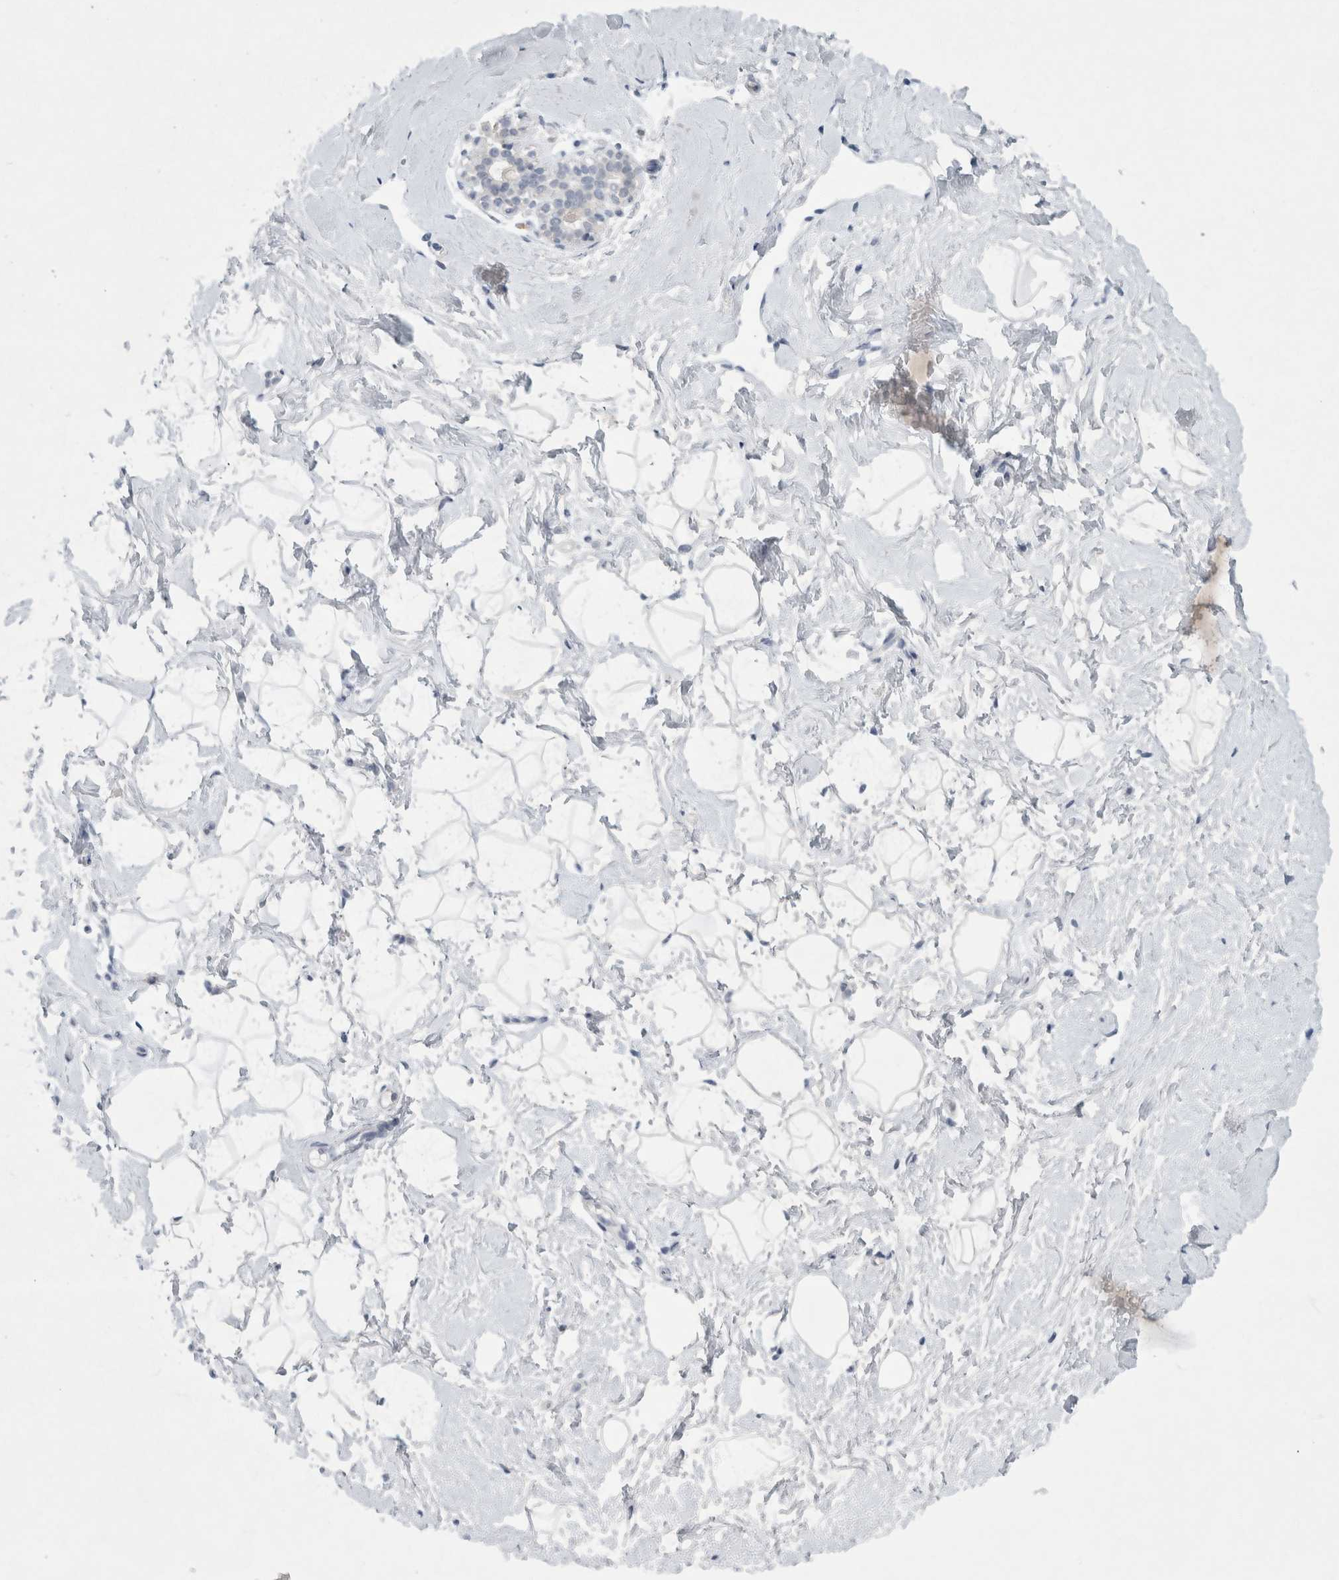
{"staining": {"intensity": "negative", "quantity": "none", "location": "none"}, "tissue": "breast", "cell_type": "Adipocytes", "image_type": "normal", "snomed": [{"axis": "morphology", "description": "Normal tissue, NOS"}, {"axis": "topography", "description": "Breast"}], "caption": "An immunohistochemistry (IHC) histopathology image of unremarkable breast is shown. There is no staining in adipocytes of breast.", "gene": "NIPA1", "patient": {"sex": "female", "age": 23}}